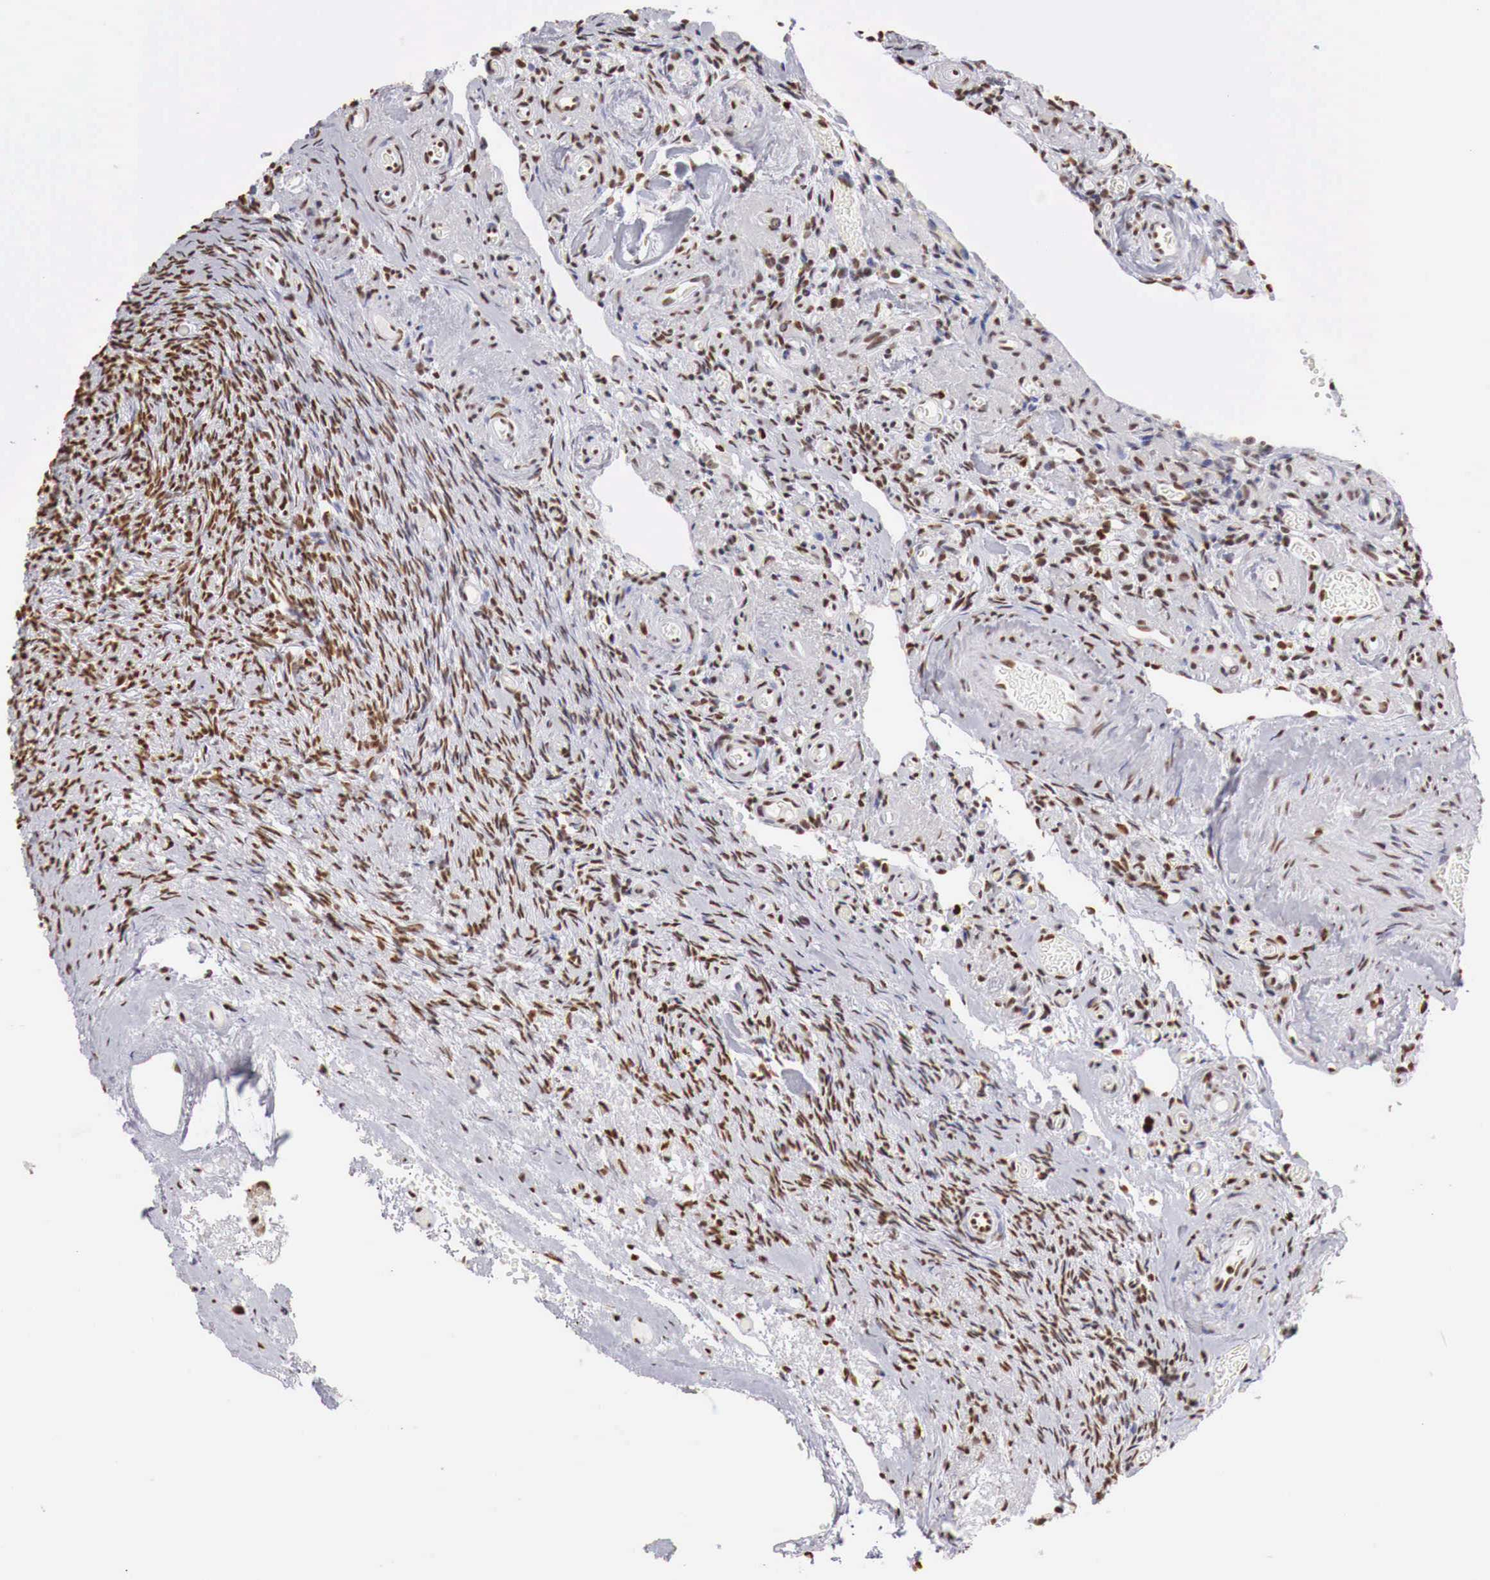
{"staining": {"intensity": "strong", "quantity": ">75%", "location": "nuclear"}, "tissue": "ovary", "cell_type": "Ovarian stroma cells", "image_type": "normal", "snomed": [{"axis": "morphology", "description": "Normal tissue, NOS"}, {"axis": "topography", "description": "Ovary"}], "caption": "Strong nuclear staining is identified in about >75% of ovarian stroma cells in unremarkable ovary. The protein is stained brown, and the nuclei are stained in blue (DAB IHC with brightfield microscopy, high magnification).", "gene": "DKC1", "patient": {"sex": "female", "age": 78}}